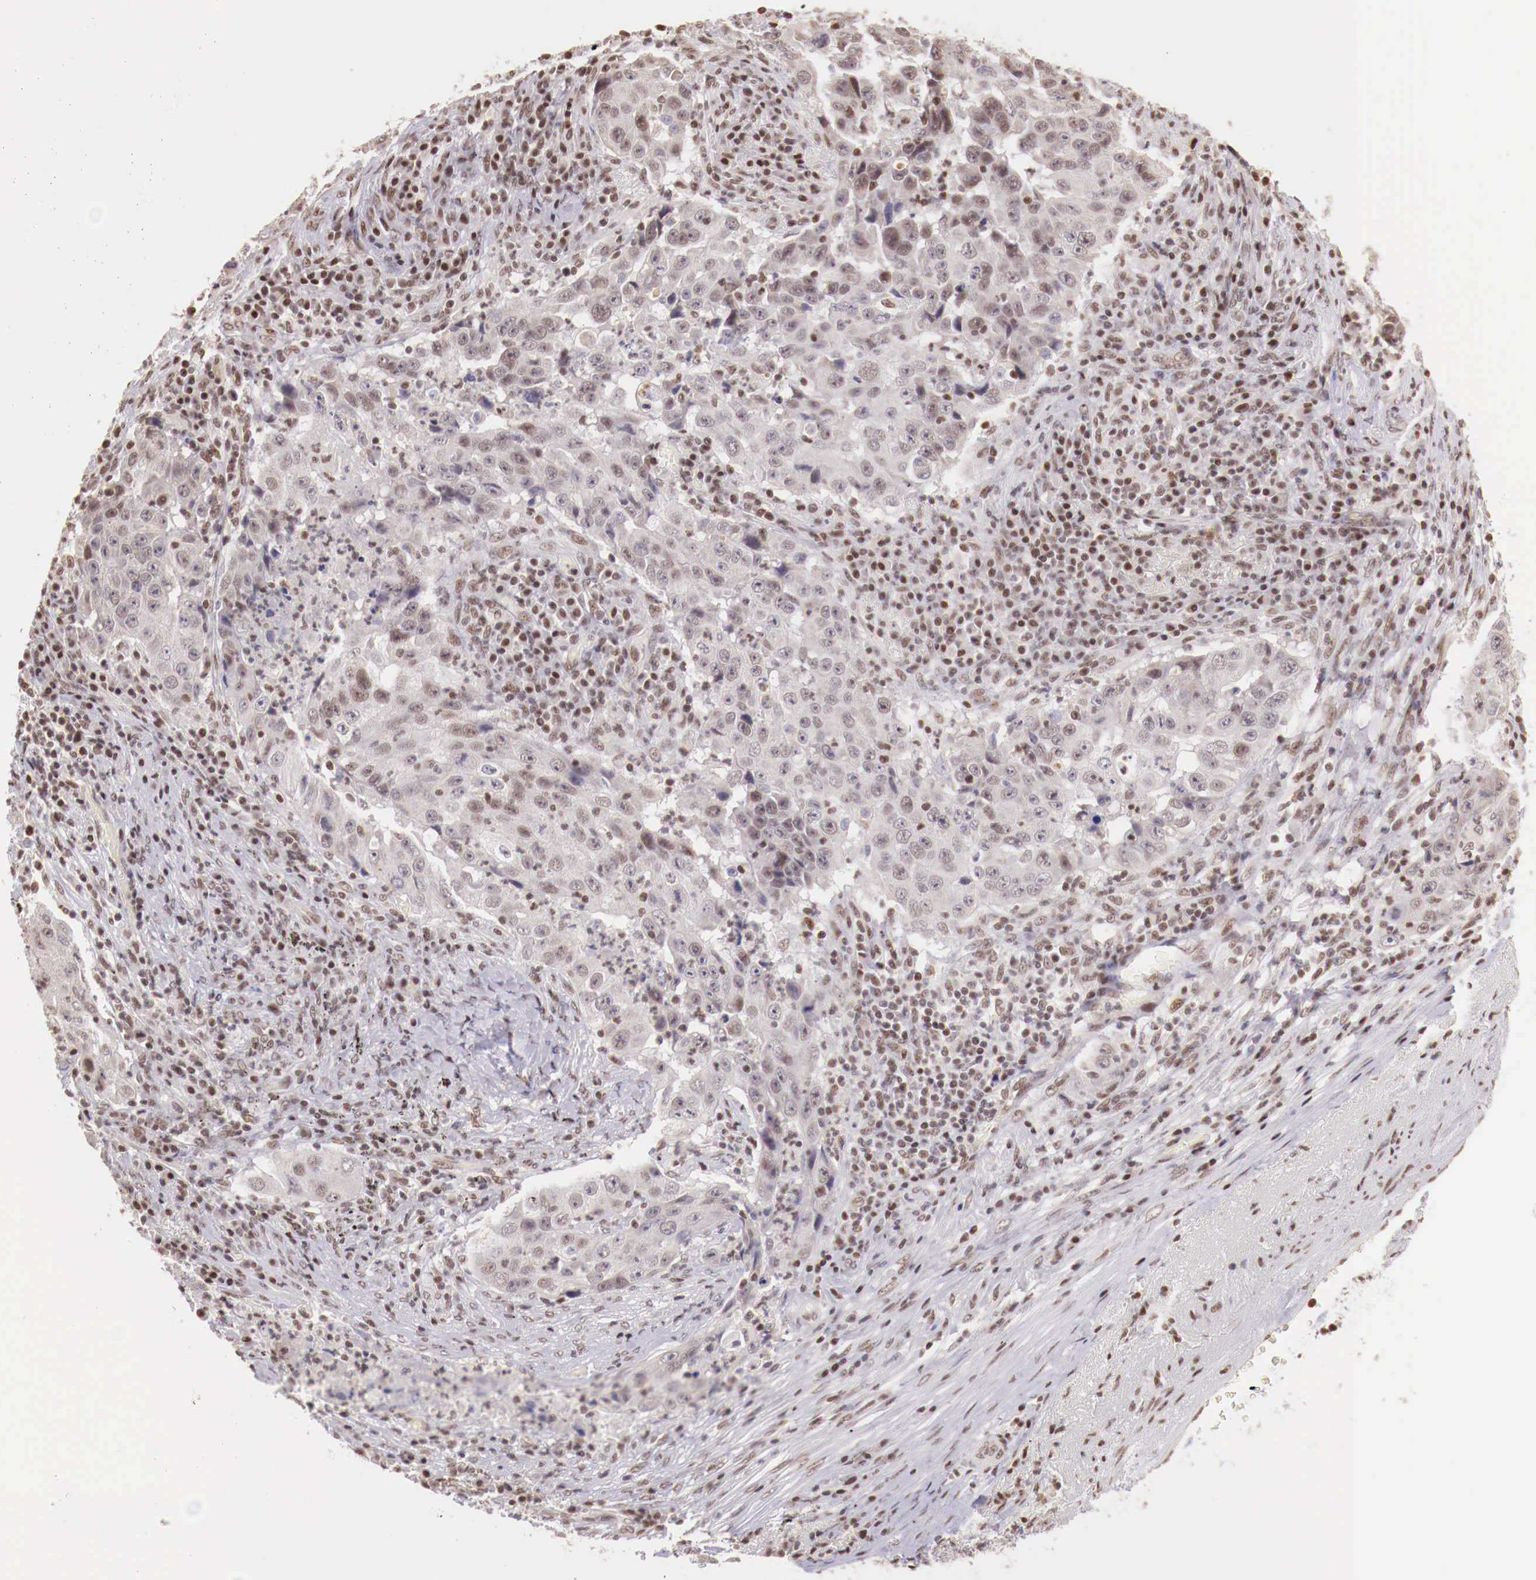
{"staining": {"intensity": "weak", "quantity": "<25%", "location": "nuclear"}, "tissue": "lung cancer", "cell_type": "Tumor cells", "image_type": "cancer", "snomed": [{"axis": "morphology", "description": "Squamous cell carcinoma, NOS"}, {"axis": "topography", "description": "Lung"}], "caption": "Immunohistochemistry (IHC) histopathology image of neoplastic tissue: lung cancer stained with DAB demonstrates no significant protein staining in tumor cells.", "gene": "SP1", "patient": {"sex": "male", "age": 64}}